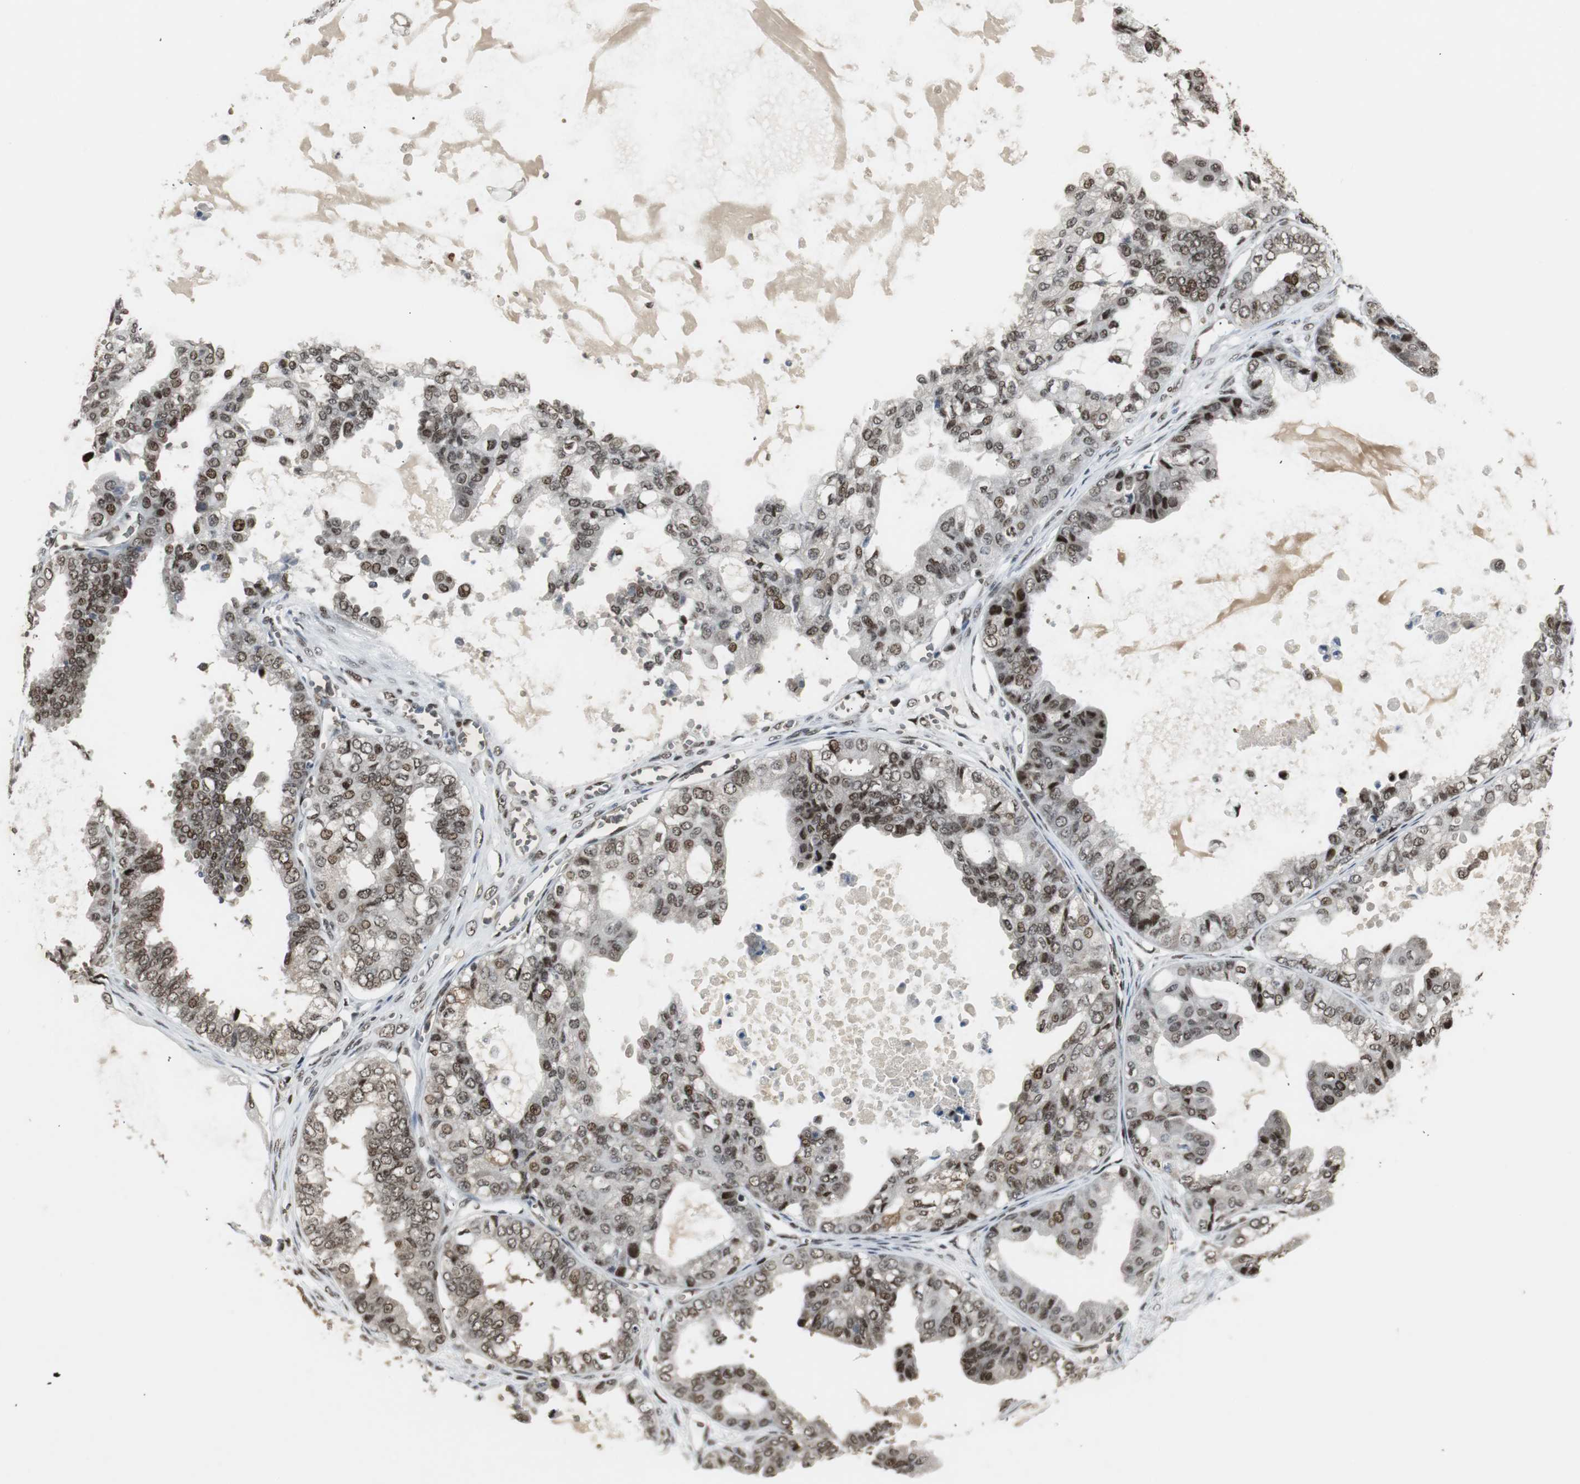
{"staining": {"intensity": "moderate", "quantity": ">75%", "location": "nuclear"}, "tissue": "ovarian cancer", "cell_type": "Tumor cells", "image_type": "cancer", "snomed": [{"axis": "morphology", "description": "Carcinoma, NOS"}, {"axis": "morphology", "description": "Carcinoma, endometroid"}, {"axis": "topography", "description": "Ovary"}], "caption": "A medium amount of moderate nuclear staining is appreciated in about >75% of tumor cells in ovarian cancer tissue. (Stains: DAB (3,3'-diaminobenzidine) in brown, nuclei in blue, Microscopy: brightfield microscopy at high magnification).", "gene": "TAF5", "patient": {"sex": "female", "age": 50}}